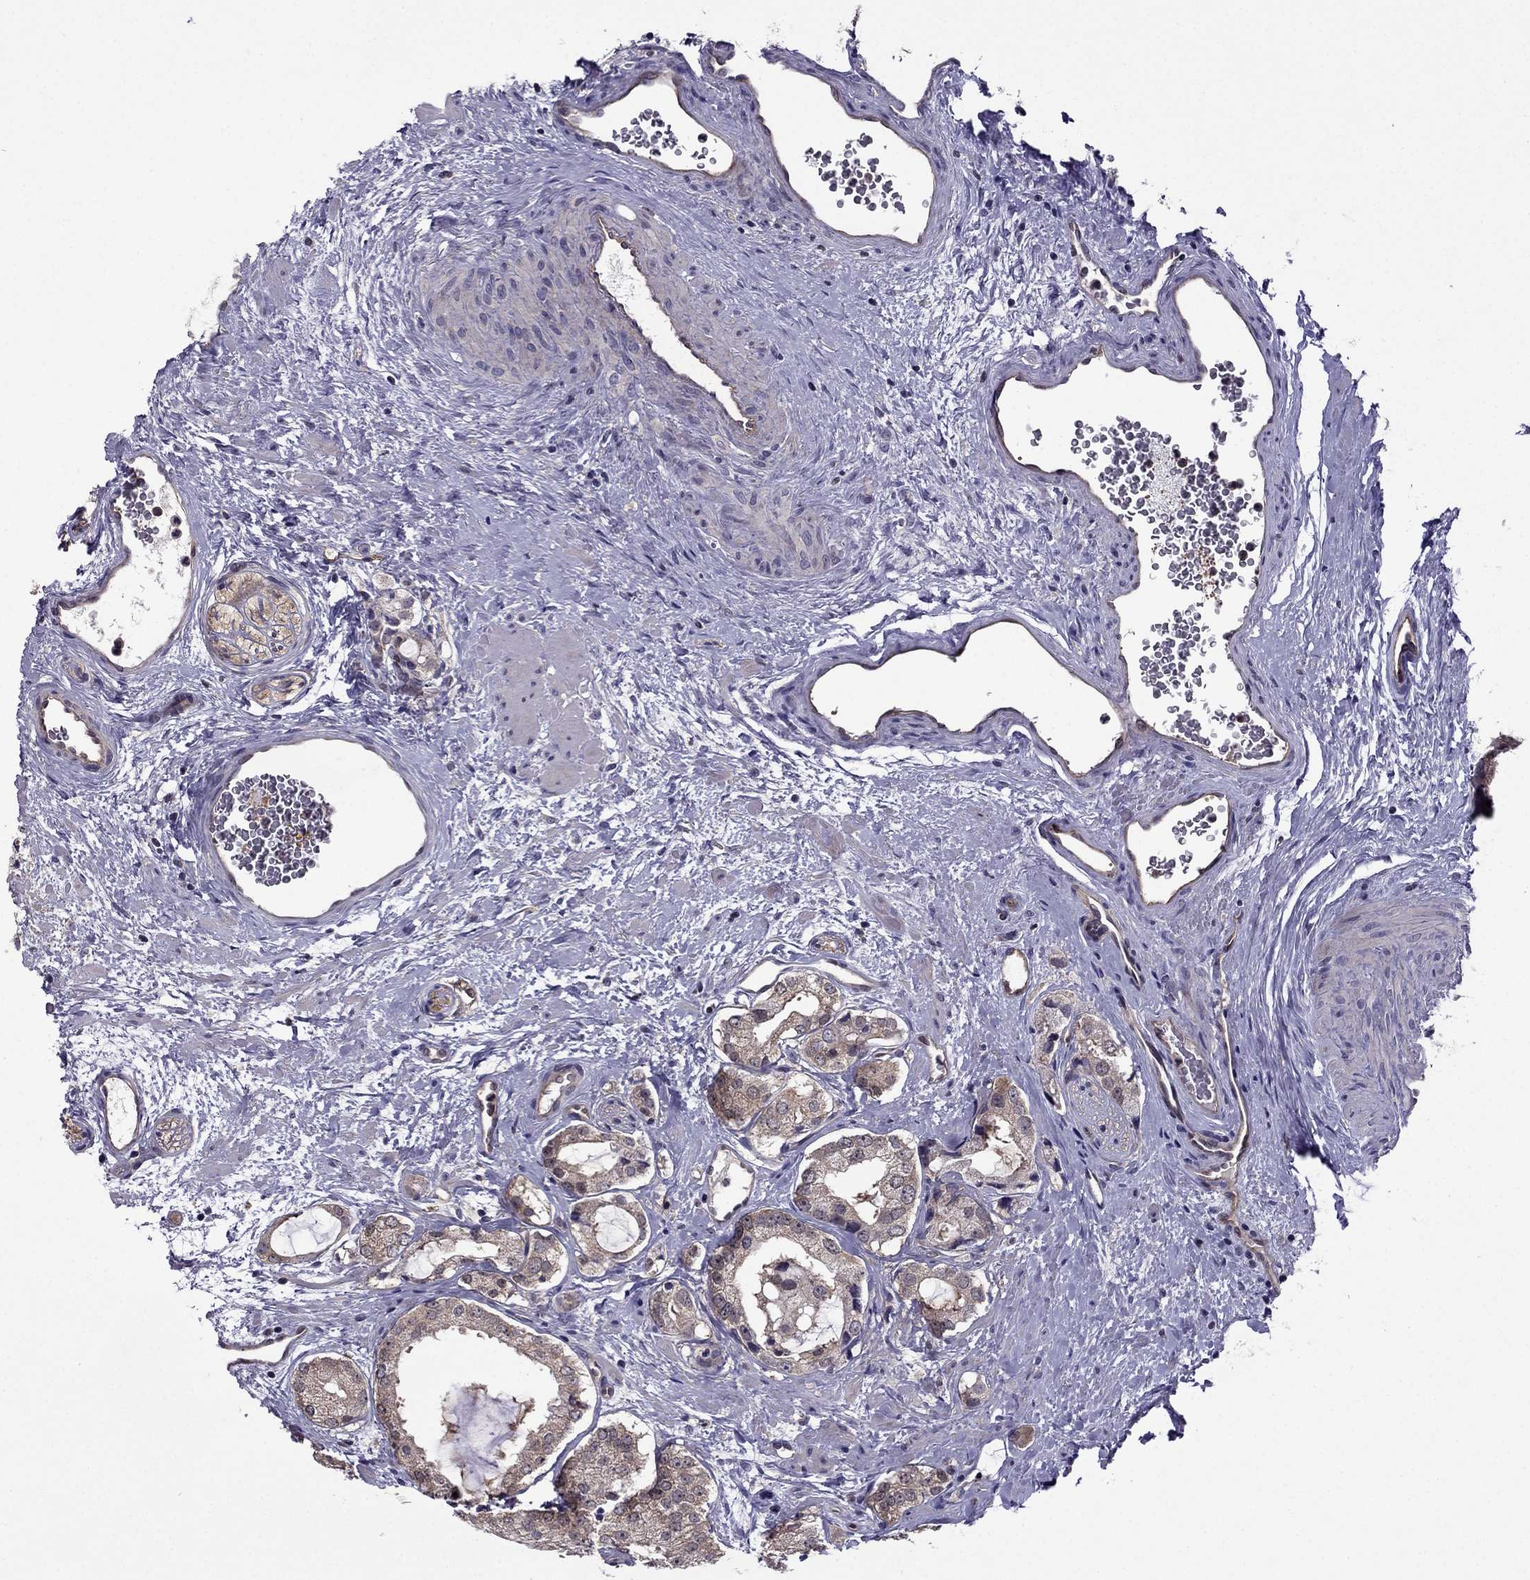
{"staining": {"intensity": "weak", "quantity": ">75%", "location": "cytoplasmic/membranous"}, "tissue": "prostate cancer", "cell_type": "Tumor cells", "image_type": "cancer", "snomed": [{"axis": "morphology", "description": "Adenocarcinoma, NOS"}, {"axis": "topography", "description": "Prostate"}], "caption": "DAB (3,3'-diaminobenzidine) immunohistochemical staining of human prostate cancer (adenocarcinoma) demonstrates weak cytoplasmic/membranous protein staining in approximately >75% of tumor cells. The staining was performed using DAB (3,3'-diaminobenzidine) to visualize the protein expression in brown, while the nuclei were stained in blue with hematoxylin (Magnification: 20x).", "gene": "CDK5", "patient": {"sex": "male", "age": 66}}